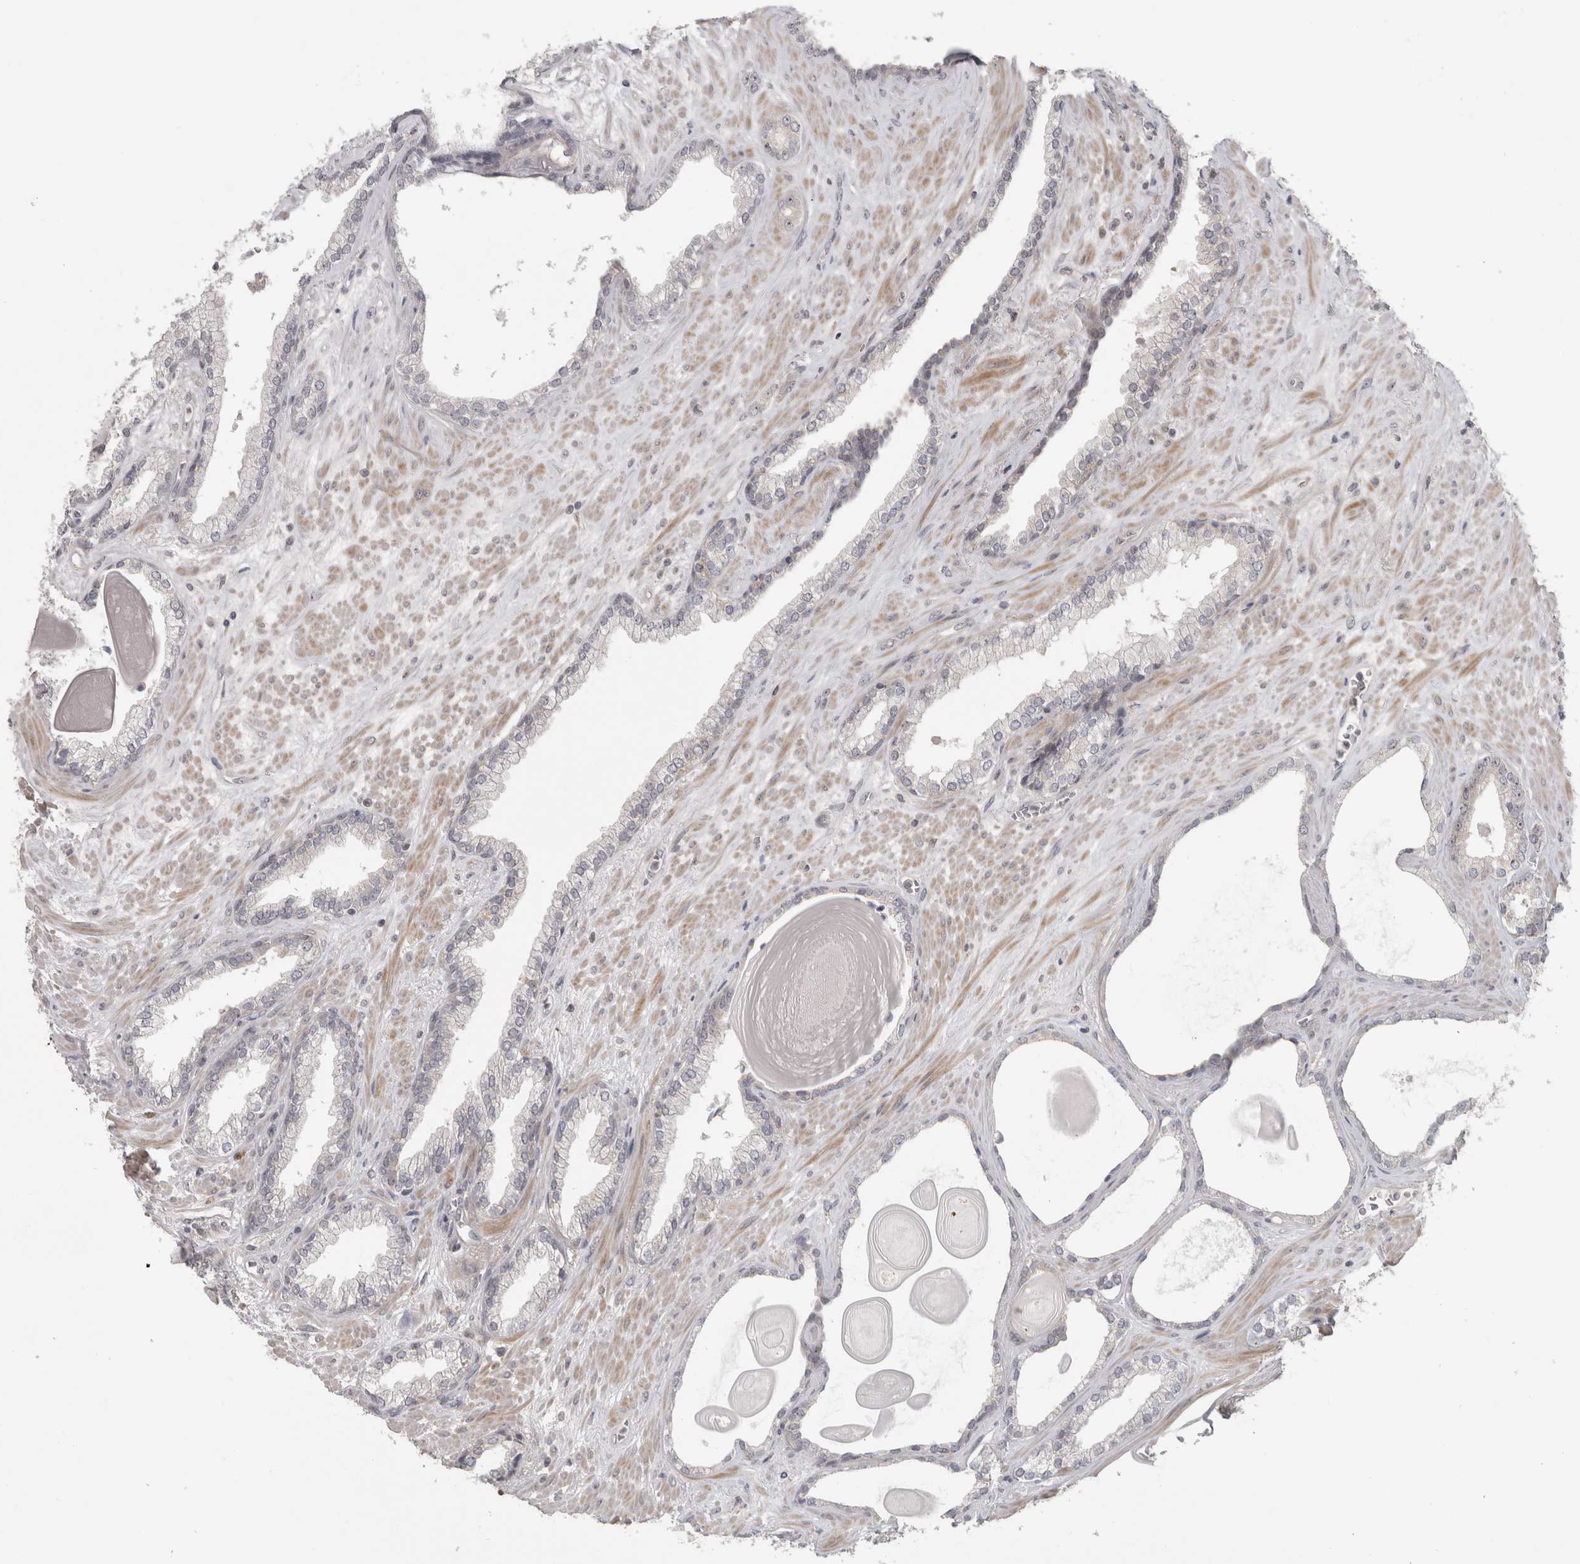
{"staining": {"intensity": "weak", "quantity": "<25%", "location": "nuclear"}, "tissue": "prostate cancer", "cell_type": "Tumor cells", "image_type": "cancer", "snomed": [{"axis": "morphology", "description": "Adenocarcinoma, Low grade"}, {"axis": "topography", "description": "Prostate"}], "caption": "The IHC image has no significant expression in tumor cells of prostate cancer (adenocarcinoma (low-grade)) tissue.", "gene": "RBM28", "patient": {"sex": "male", "age": 70}}